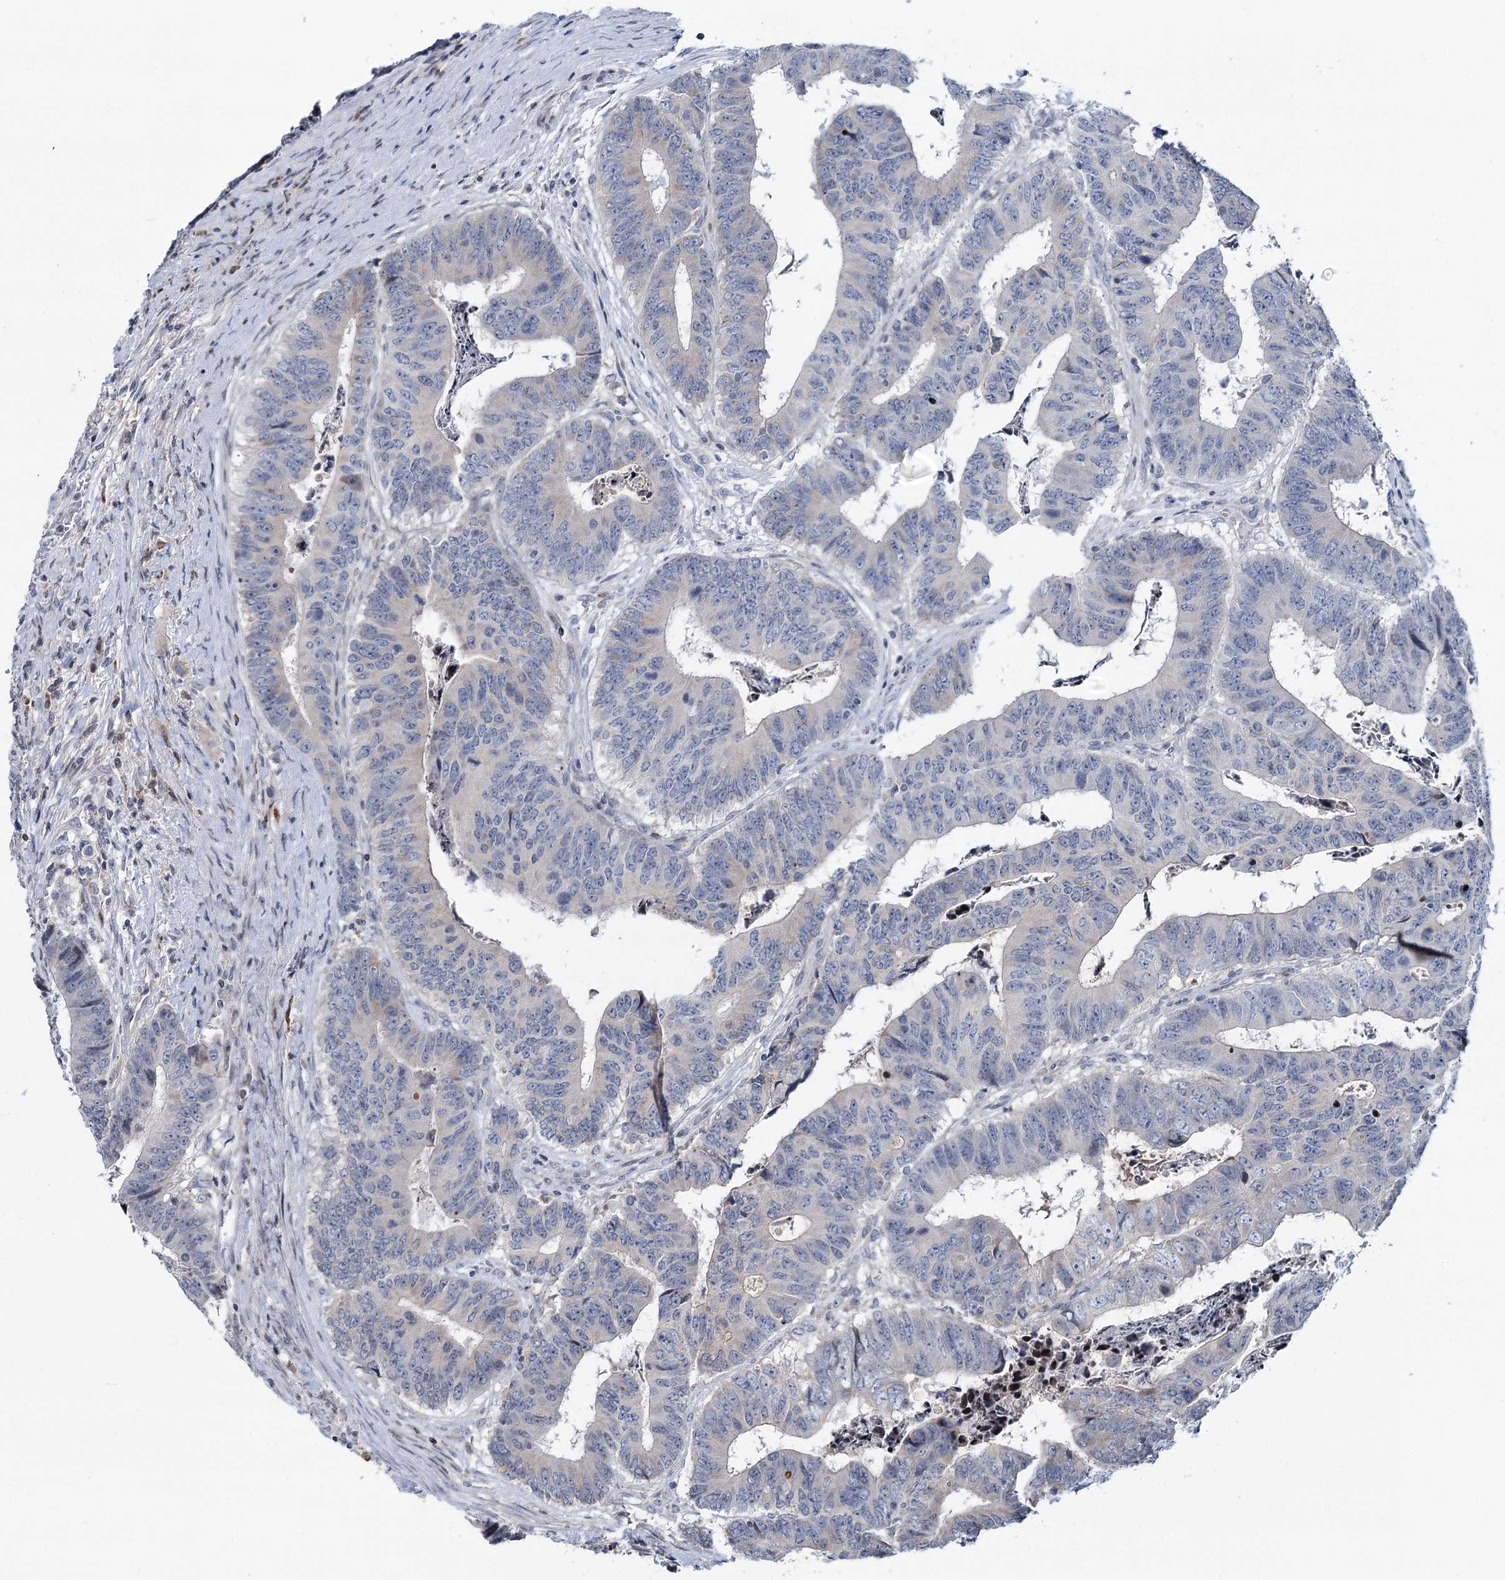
{"staining": {"intensity": "negative", "quantity": "none", "location": "none"}, "tissue": "colorectal cancer", "cell_type": "Tumor cells", "image_type": "cancer", "snomed": [{"axis": "morphology", "description": "Adenocarcinoma, NOS"}, {"axis": "topography", "description": "Rectum"}], "caption": "Photomicrograph shows no protein positivity in tumor cells of colorectal cancer tissue.", "gene": "PTGR1", "patient": {"sex": "male", "age": 84}}